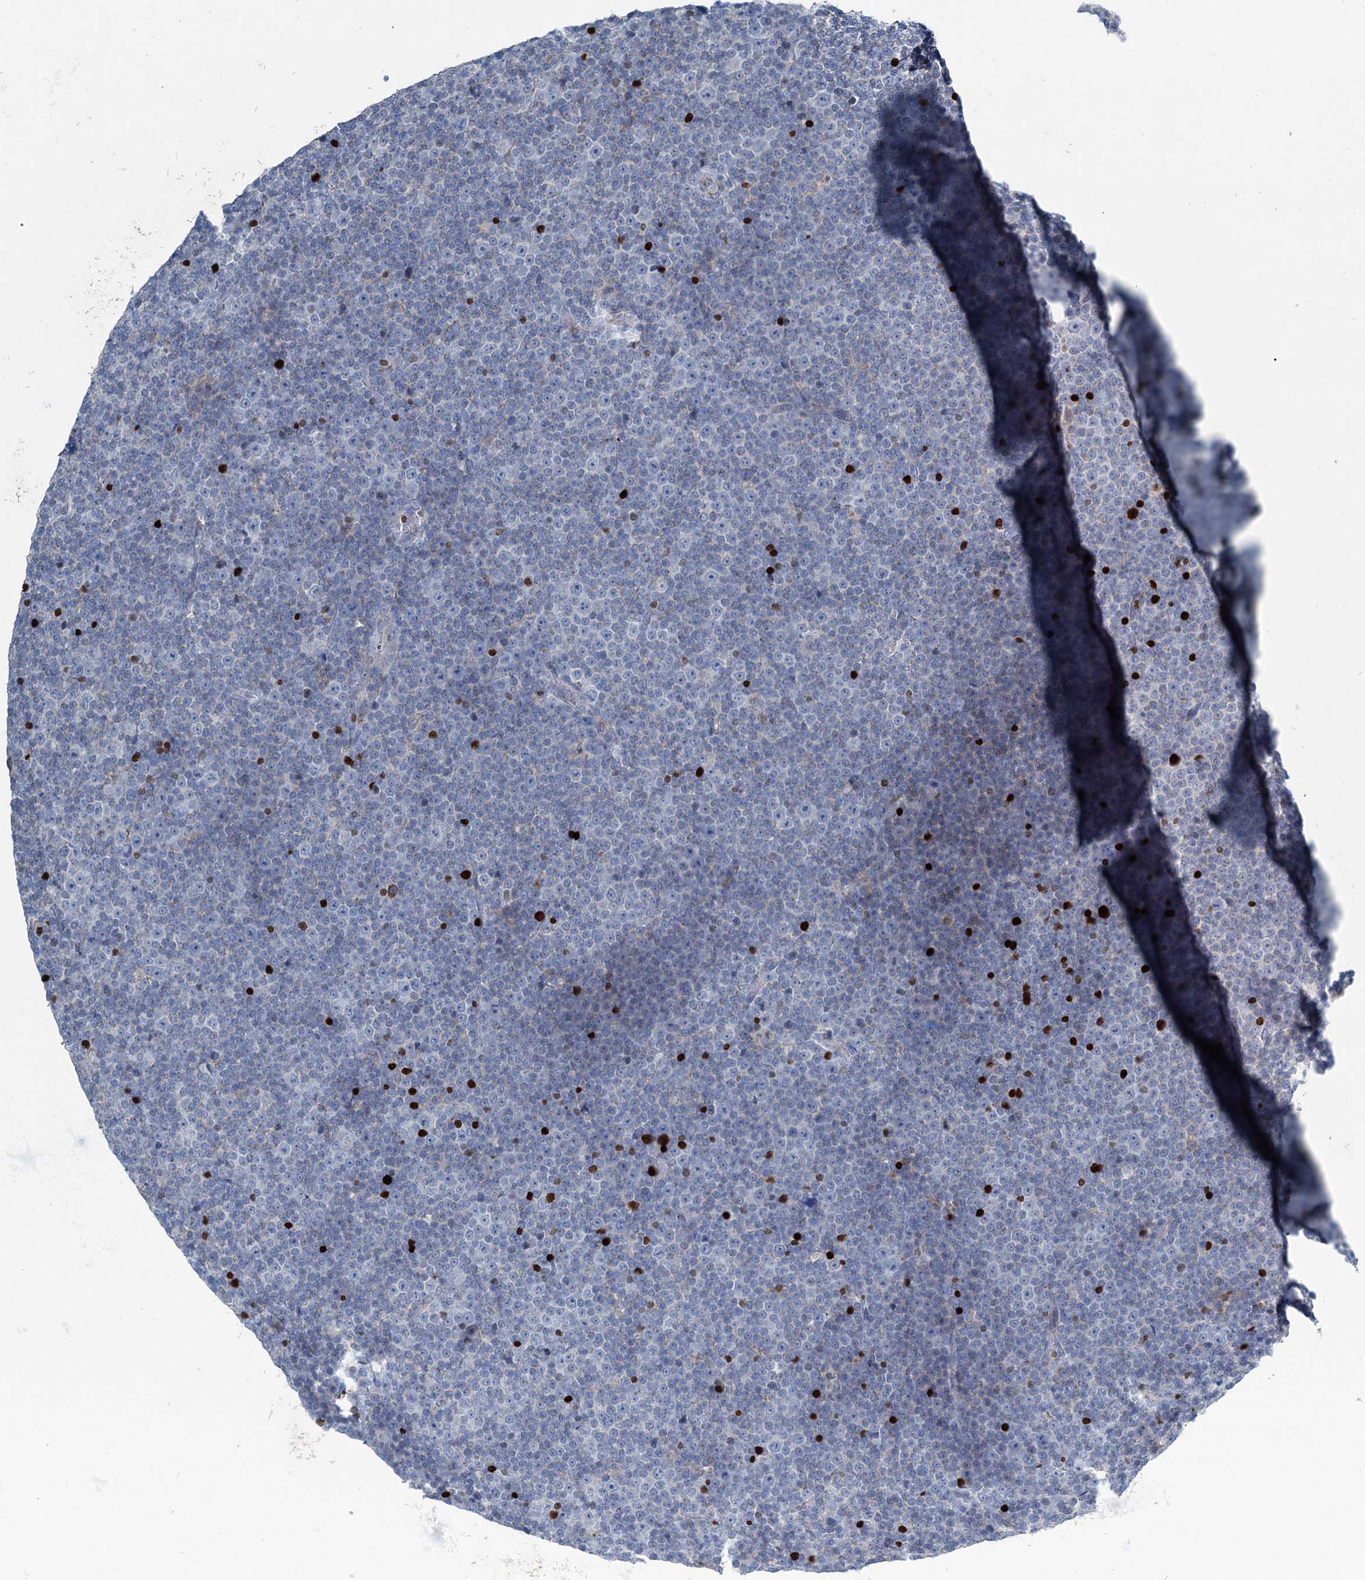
{"staining": {"intensity": "negative", "quantity": "none", "location": "none"}, "tissue": "lymphoma", "cell_type": "Tumor cells", "image_type": "cancer", "snomed": [{"axis": "morphology", "description": "Malignant lymphoma, non-Hodgkin's type, Low grade"}, {"axis": "topography", "description": "Lymph node"}], "caption": "High magnification brightfield microscopy of lymphoma stained with DAB (brown) and counterstained with hematoxylin (blue): tumor cells show no significant staining.", "gene": "ELP4", "patient": {"sex": "female", "age": 67}}